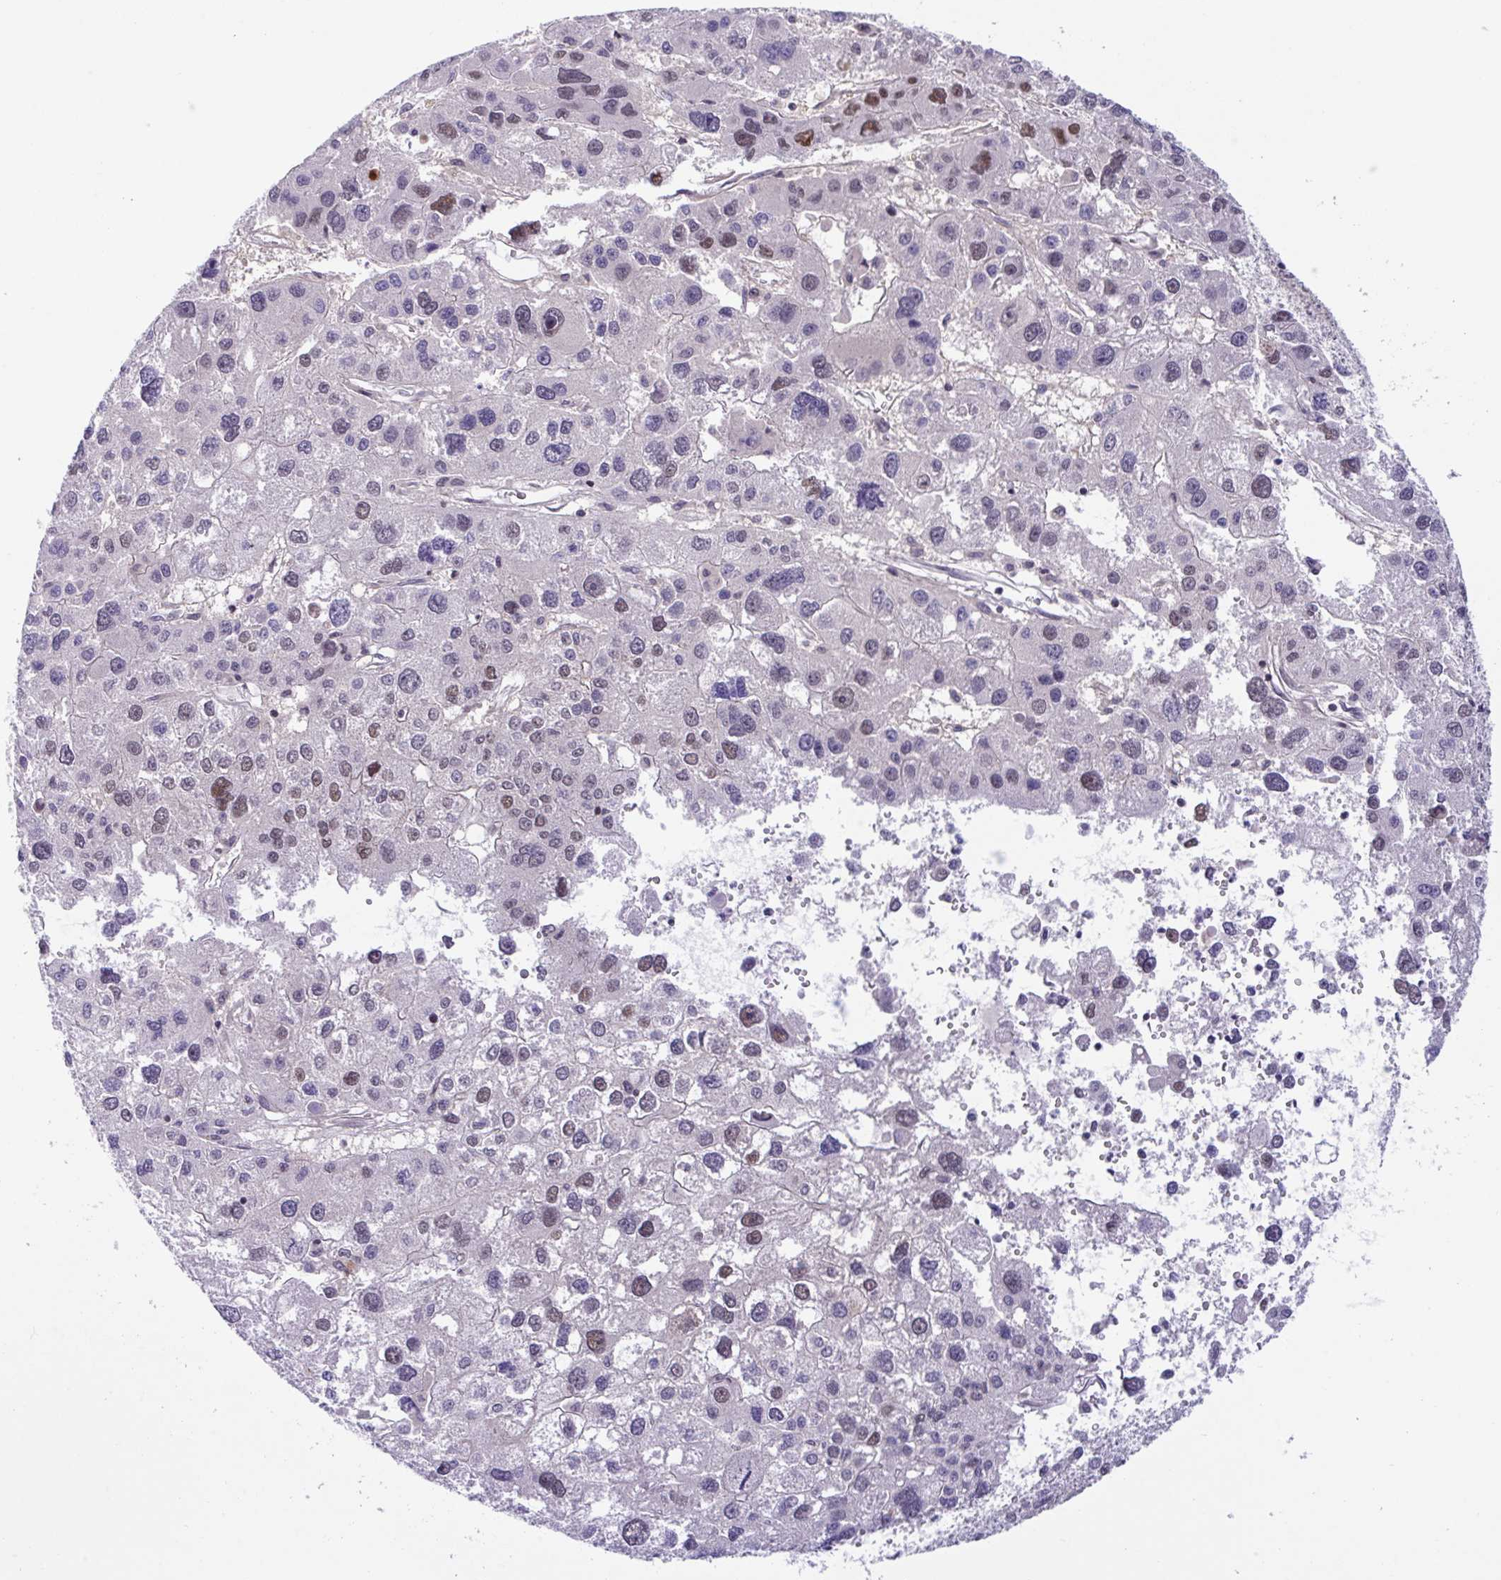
{"staining": {"intensity": "negative", "quantity": "none", "location": "none"}, "tissue": "liver cancer", "cell_type": "Tumor cells", "image_type": "cancer", "snomed": [{"axis": "morphology", "description": "Carcinoma, Hepatocellular, NOS"}, {"axis": "topography", "description": "Liver"}], "caption": "The photomicrograph demonstrates no significant staining in tumor cells of liver hepatocellular carcinoma.", "gene": "SNX11", "patient": {"sex": "male", "age": 73}}